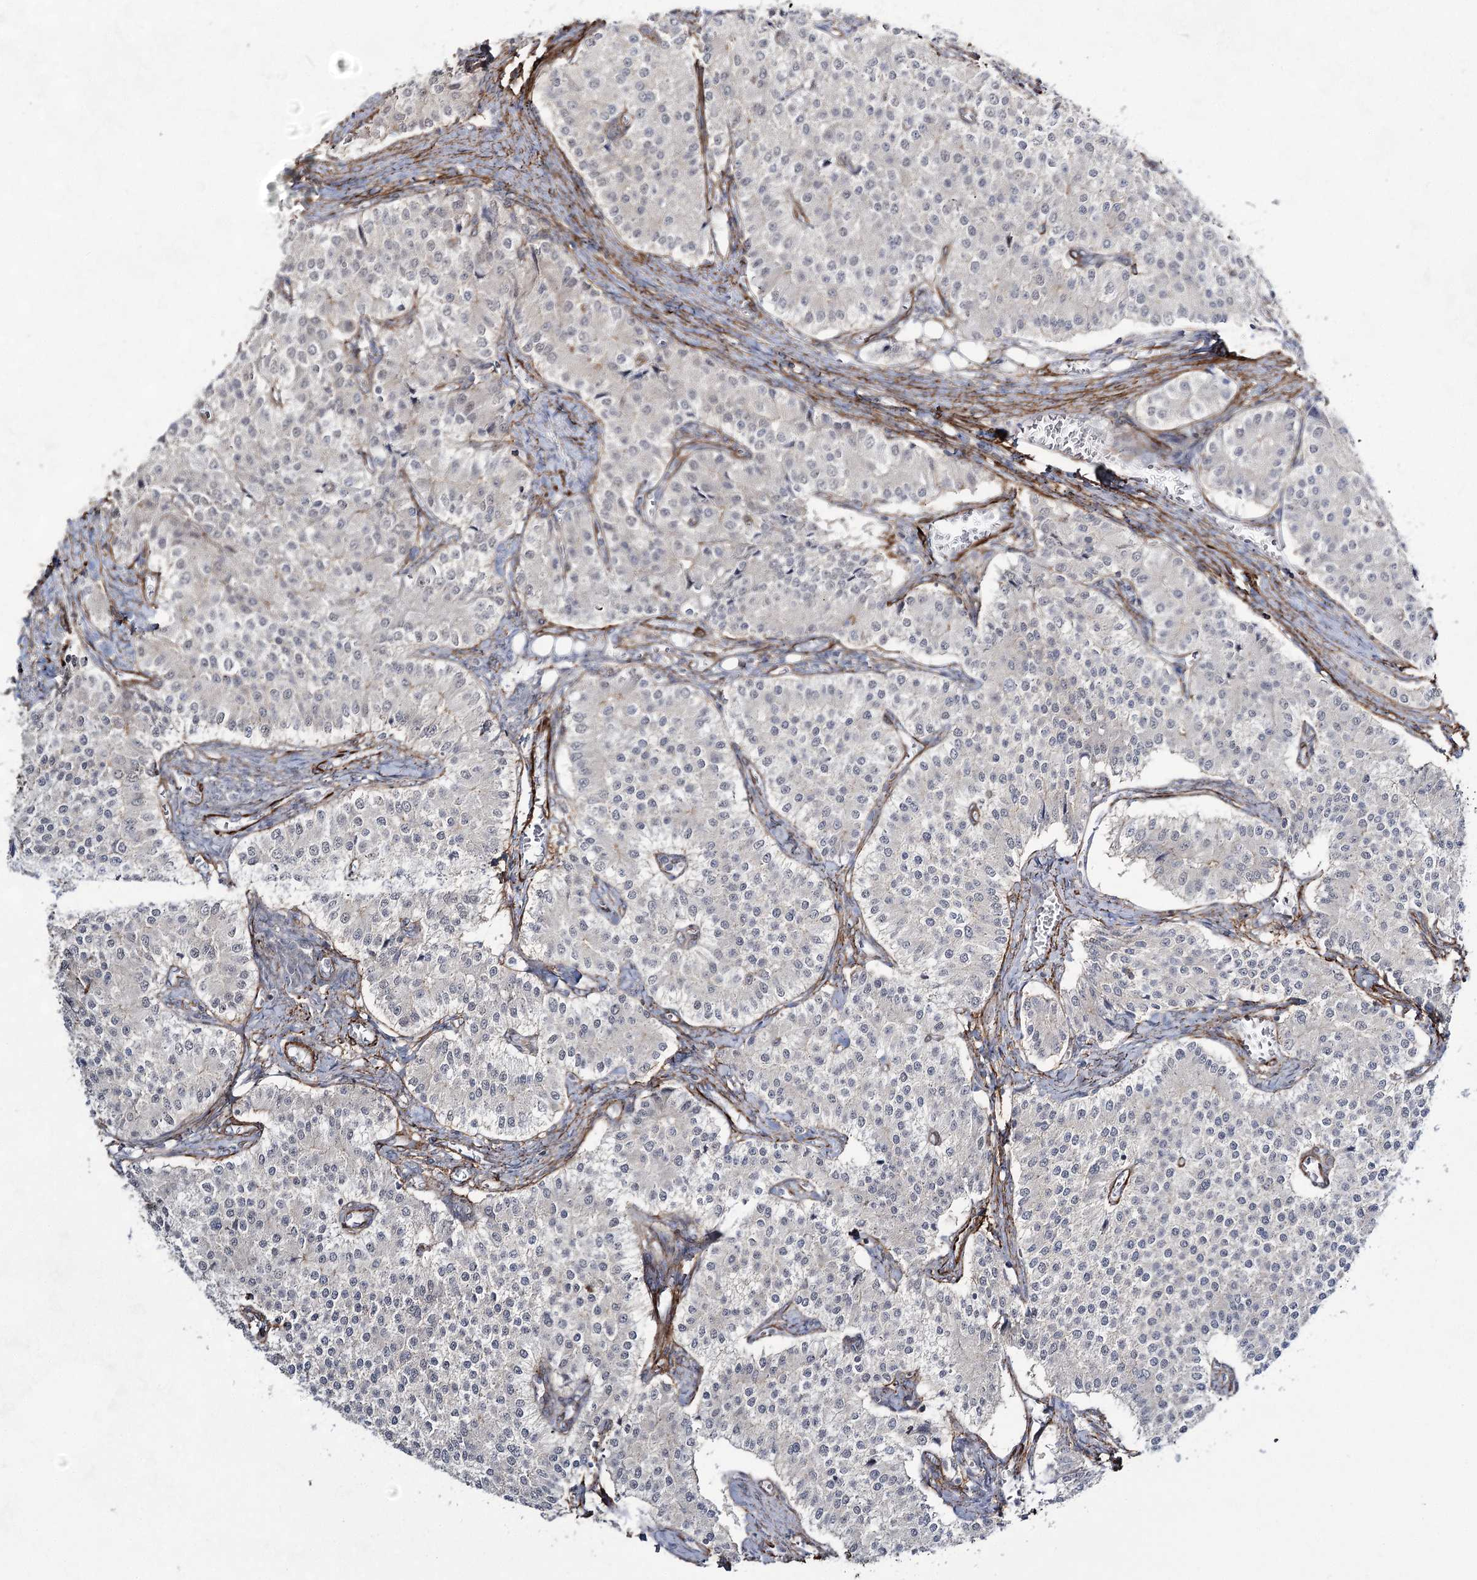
{"staining": {"intensity": "negative", "quantity": "none", "location": "none"}, "tissue": "carcinoid", "cell_type": "Tumor cells", "image_type": "cancer", "snomed": [{"axis": "morphology", "description": "Carcinoid, malignant, NOS"}, {"axis": "topography", "description": "Colon"}], "caption": "Protein analysis of malignant carcinoid displays no significant staining in tumor cells.", "gene": "CWF19L1", "patient": {"sex": "female", "age": 52}}